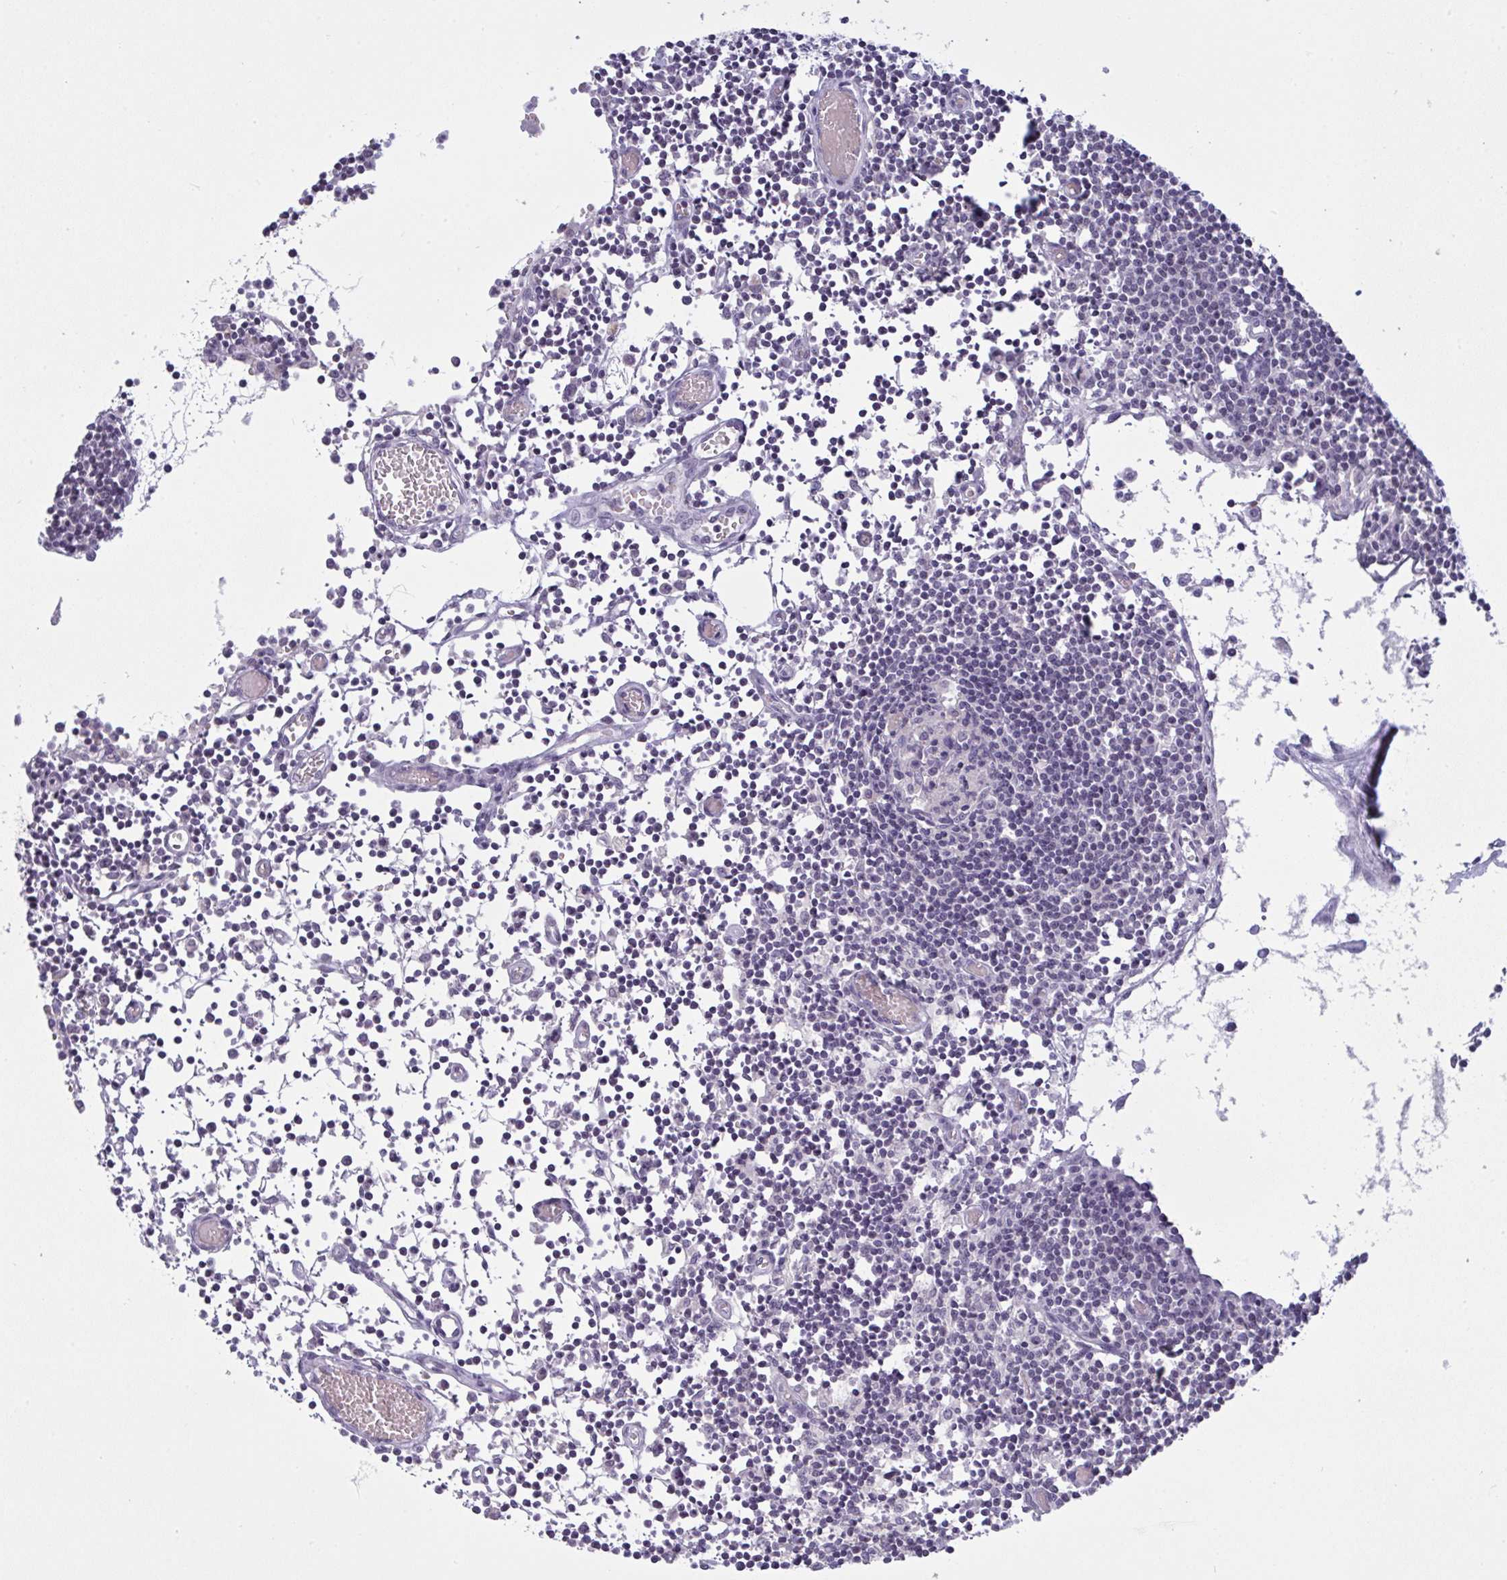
{"staining": {"intensity": "negative", "quantity": "none", "location": "none"}, "tissue": "lymph node", "cell_type": "Germinal center cells", "image_type": "normal", "snomed": [{"axis": "morphology", "description": "Normal tissue, NOS"}, {"axis": "topography", "description": "Lymph node"}], "caption": "Germinal center cells are negative for brown protein staining in unremarkable lymph node.", "gene": "ZNF784", "patient": {"sex": "male", "age": 66}}